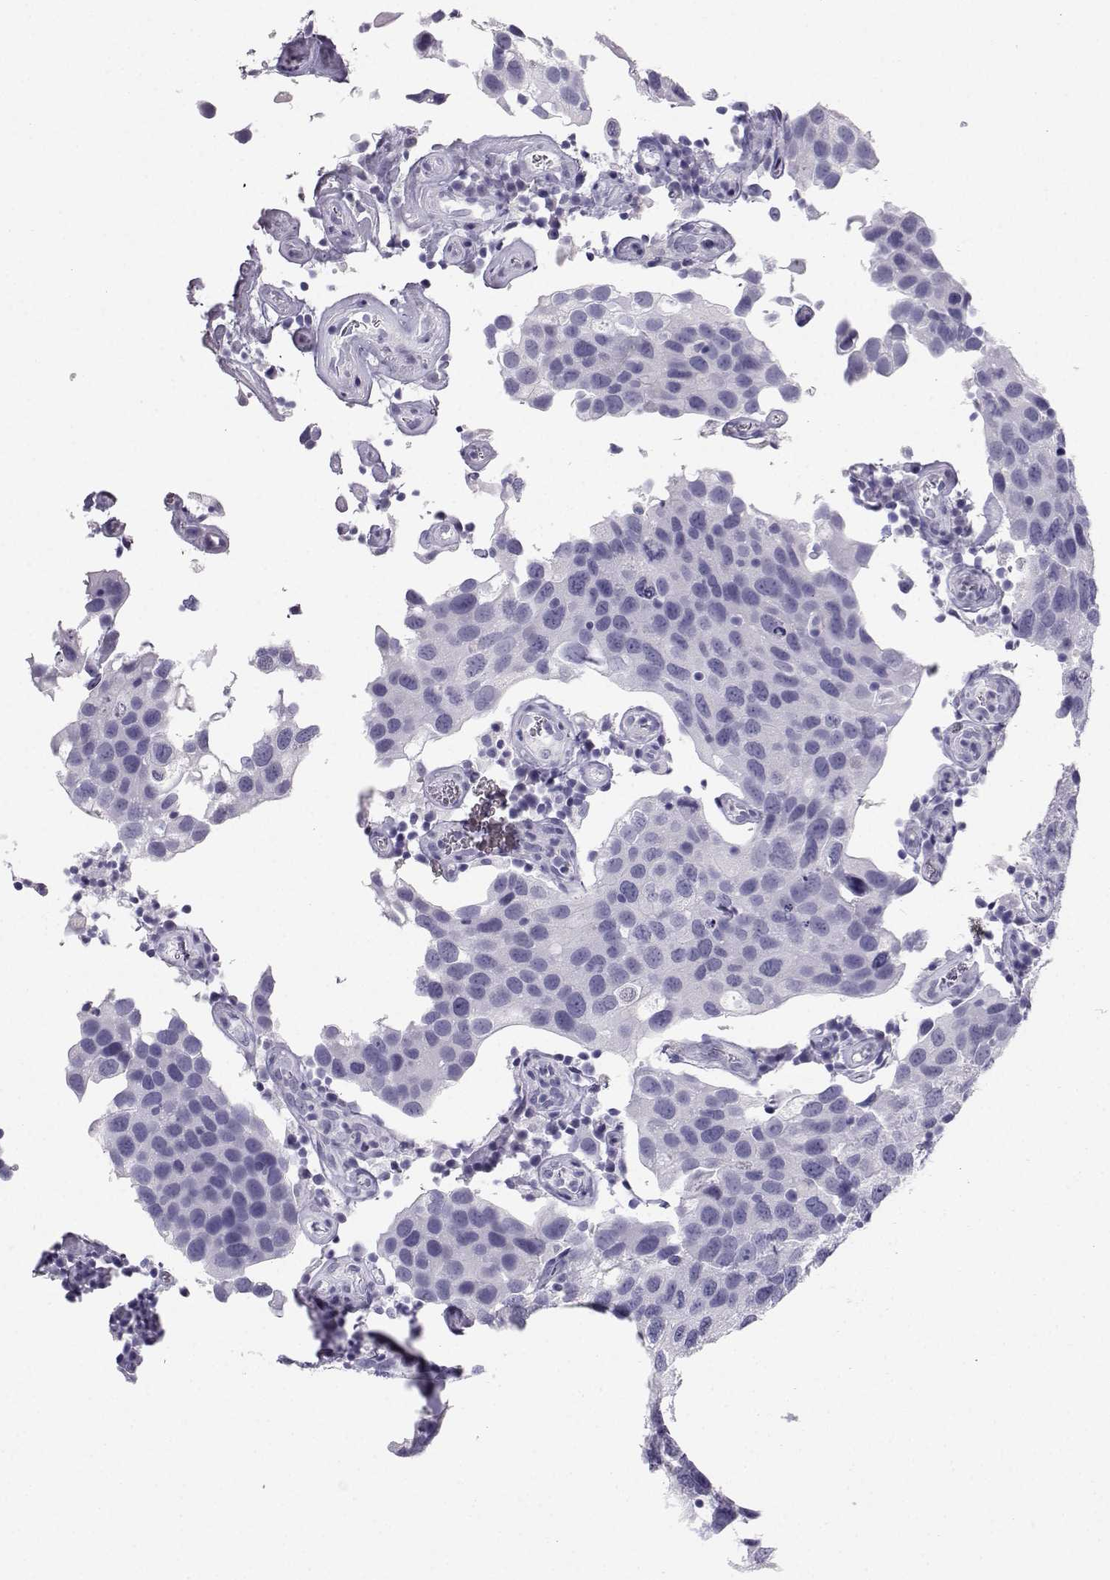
{"staining": {"intensity": "negative", "quantity": "none", "location": "none"}, "tissue": "urothelial cancer", "cell_type": "Tumor cells", "image_type": "cancer", "snomed": [{"axis": "morphology", "description": "Urothelial carcinoma, High grade"}, {"axis": "topography", "description": "Urinary bladder"}], "caption": "Urothelial cancer was stained to show a protein in brown. There is no significant expression in tumor cells. (Brightfield microscopy of DAB immunohistochemistry at high magnification).", "gene": "SST", "patient": {"sex": "male", "age": 79}}